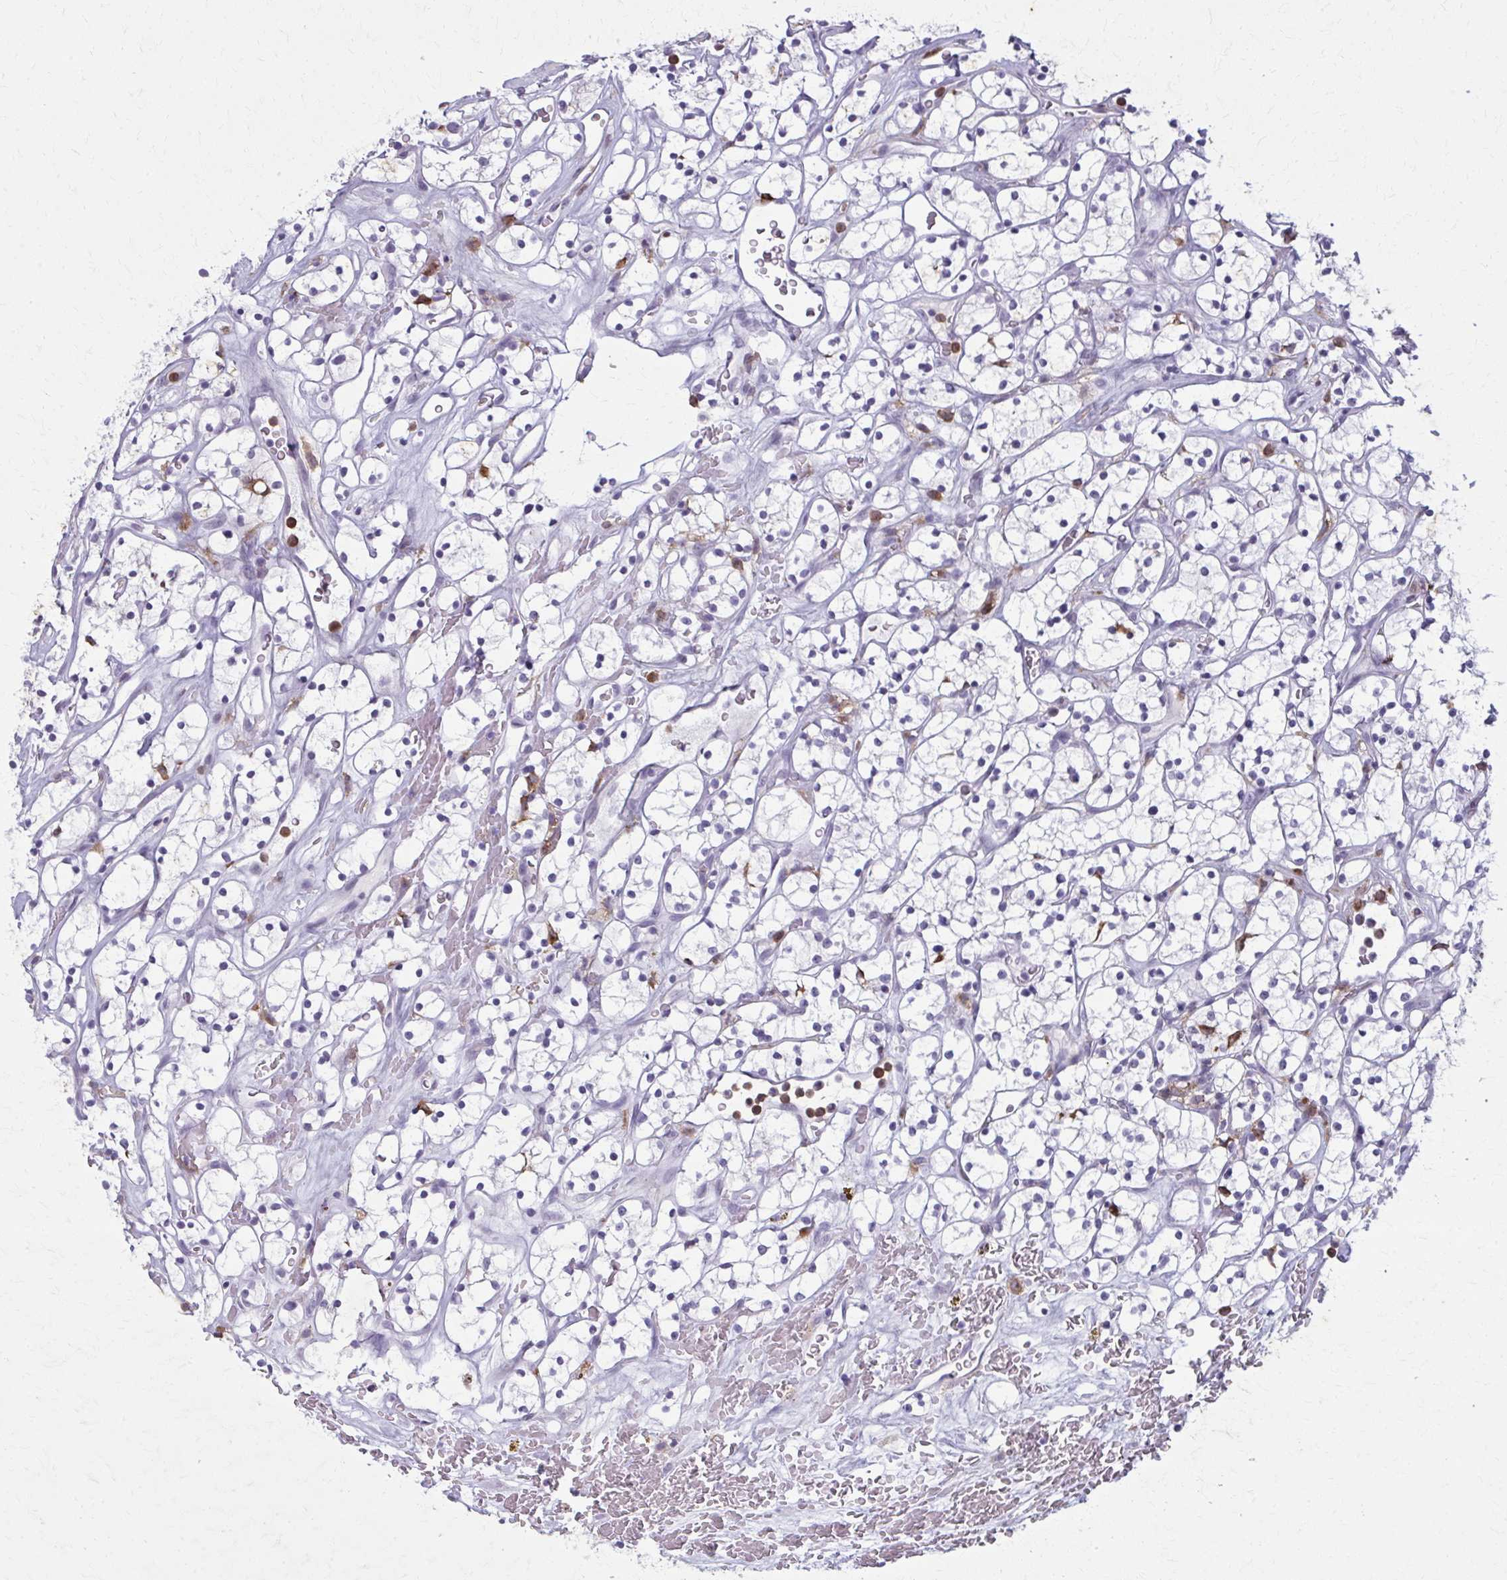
{"staining": {"intensity": "negative", "quantity": "none", "location": "none"}, "tissue": "renal cancer", "cell_type": "Tumor cells", "image_type": "cancer", "snomed": [{"axis": "morphology", "description": "Adenocarcinoma, NOS"}, {"axis": "topography", "description": "Kidney"}], "caption": "IHC micrograph of neoplastic tissue: adenocarcinoma (renal) stained with DAB (3,3'-diaminobenzidine) demonstrates no significant protein staining in tumor cells. Nuclei are stained in blue.", "gene": "CARD9", "patient": {"sex": "female", "age": 64}}